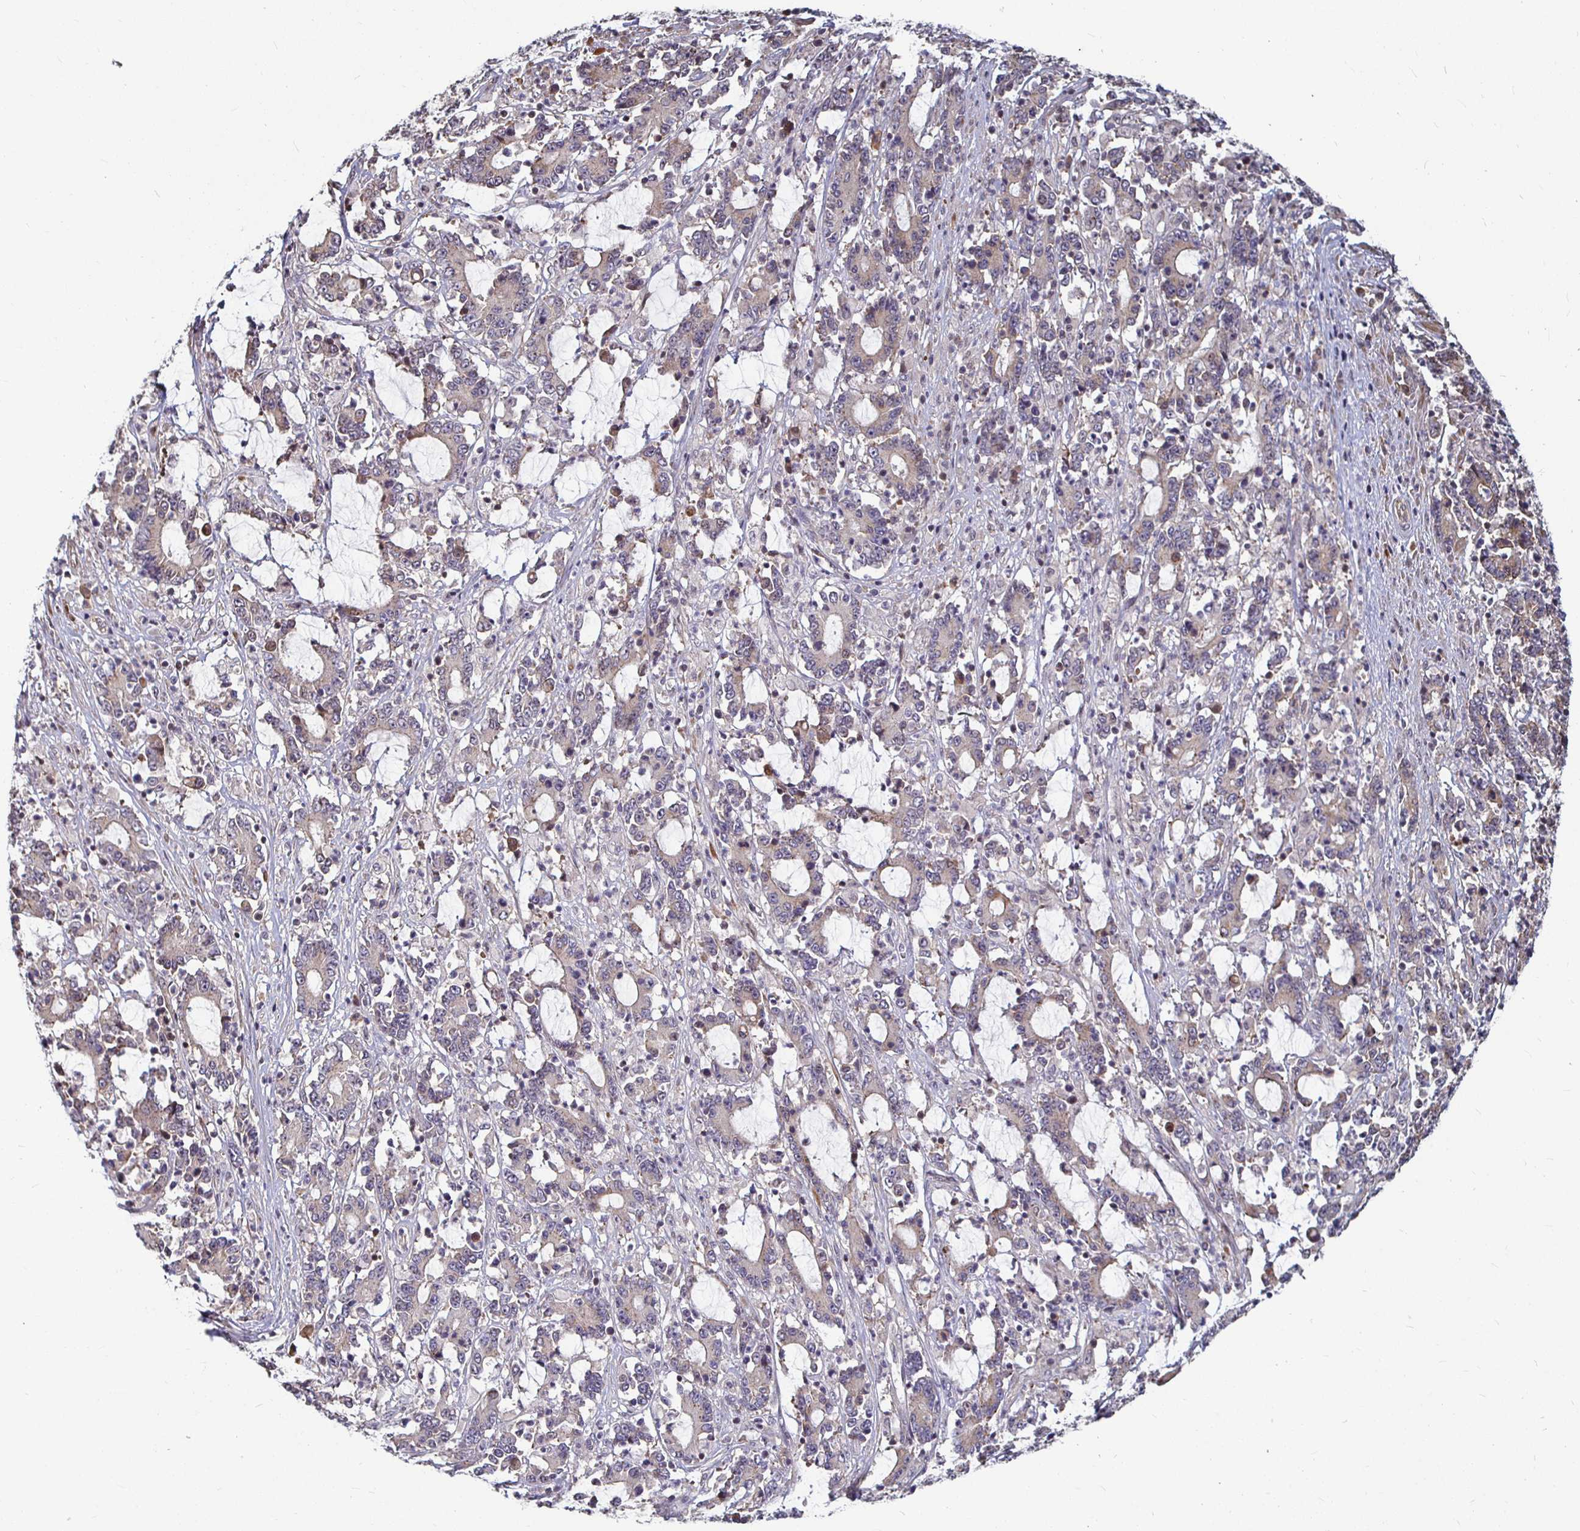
{"staining": {"intensity": "weak", "quantity": "25%-75%", "location": "cytoplasmic/membranous"}, "tissue": "stomach cancer", "cell_type": "Tumor cells", "image_type": "cancer", "snomed": [{"axis": "morphology", "description": "Adenocarcinoma, NOS"}, {"axis": "topography", "description": "Stomach, upper"}], "caption": "Tumor cells display low levels of weak cytoplasmic/membranous staining in approximately 25%-75% of cells in adenocarcinoma (stomach).", "gene": "CAPN11", "patient": {"sex": "male", "age": 68}}